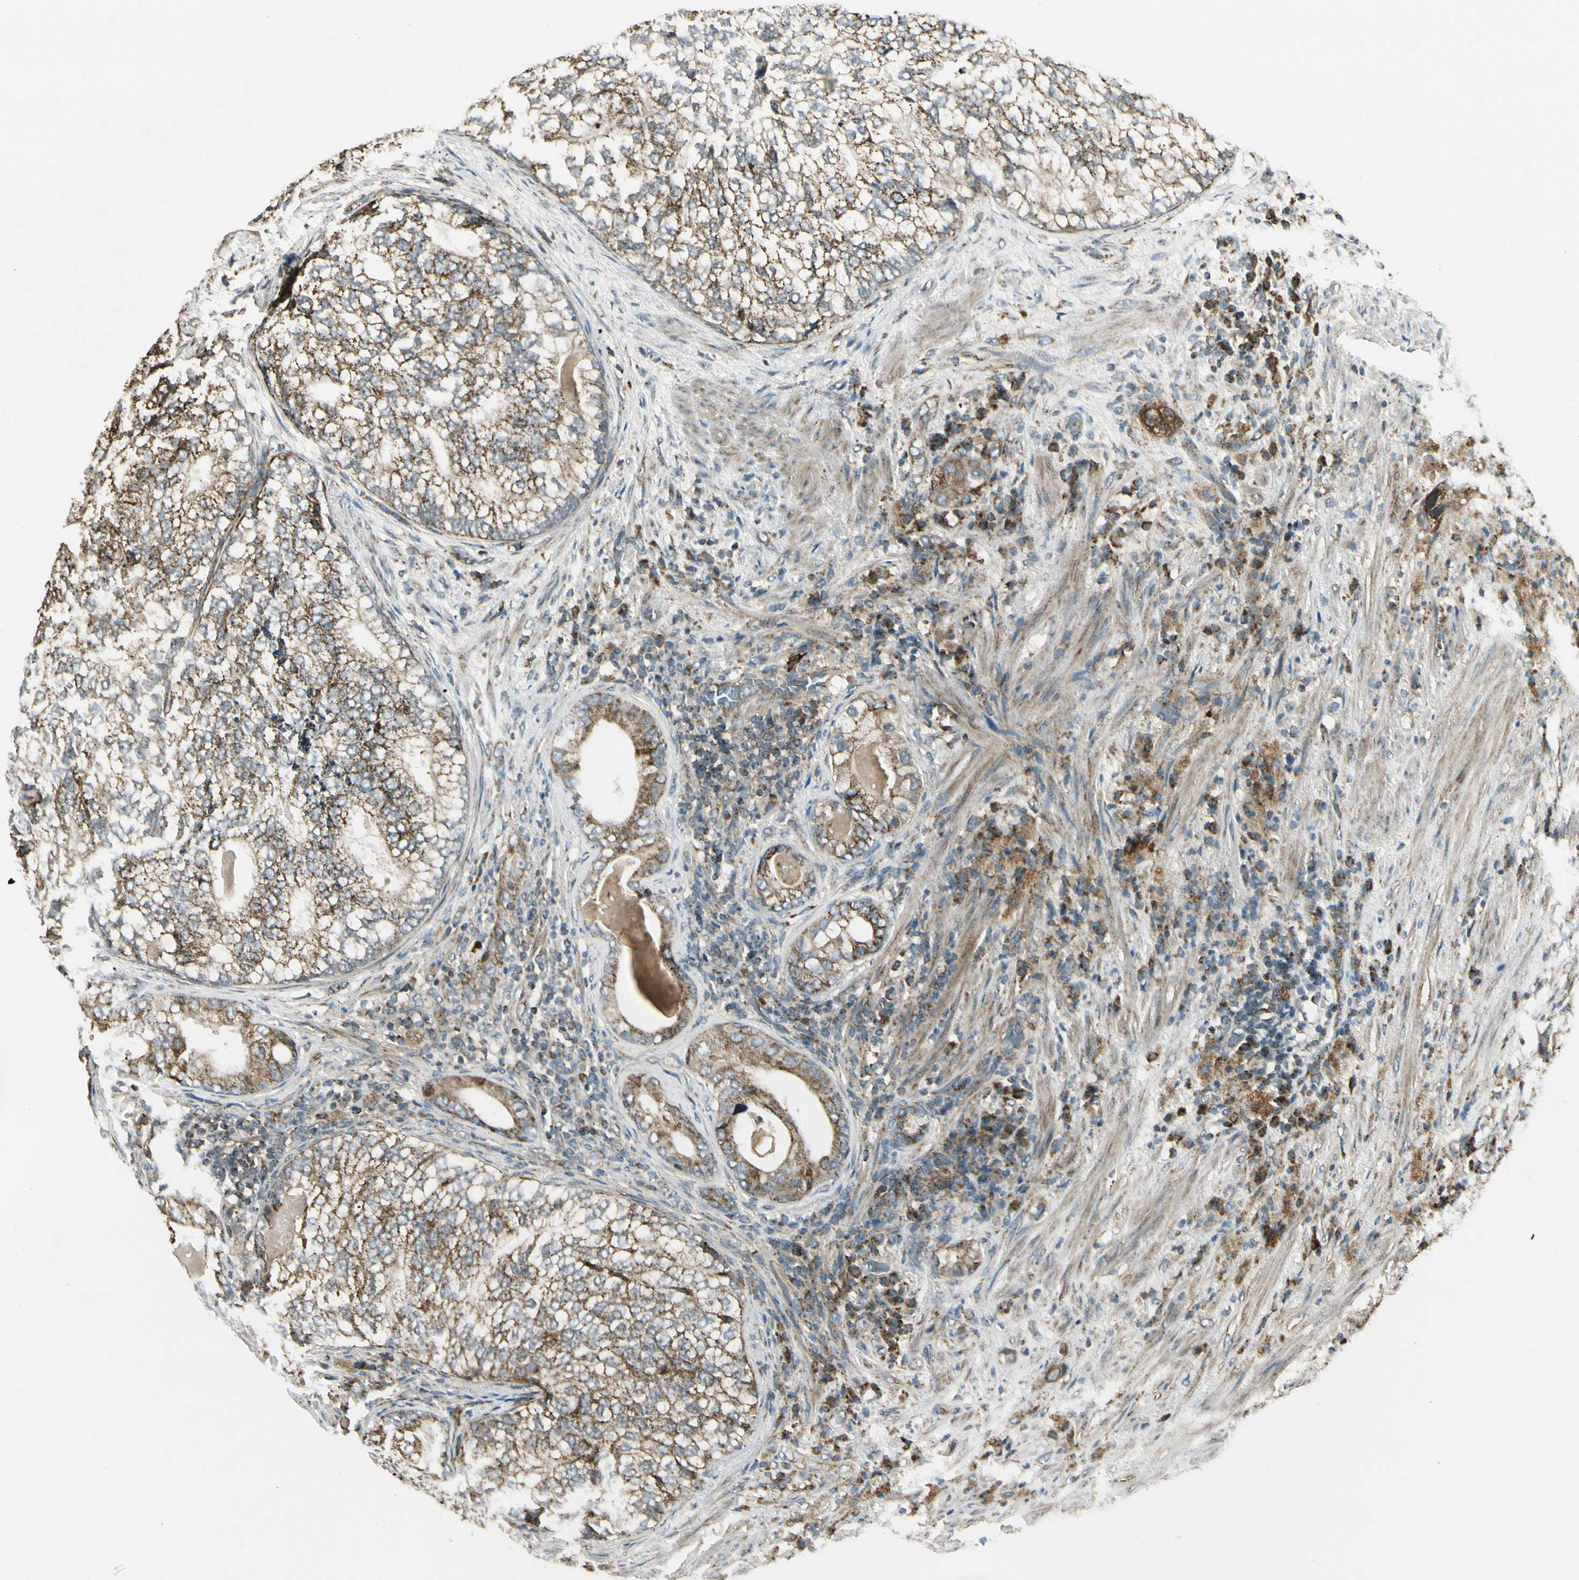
{"staining": {"intensity": "moderate", "quantity": ">75%", "location": "cytoplasmic/membranous"}, "tissue": "prostate cancer", "cell_type": "Tumor cells", "image_type": "cancer", "snomed": [{"axis": "morphology", "description": "Adenocarcinoma, High grade"}, {"axis": "topography", "description": "Prostate"}], "caption": "A brown stain highlights moderate cytoplasmic/membranous expression of a protein in human prostate cancer tumor cells.", "gene": "EPHB3", "patient": {"sex": "male", "age": 66}}